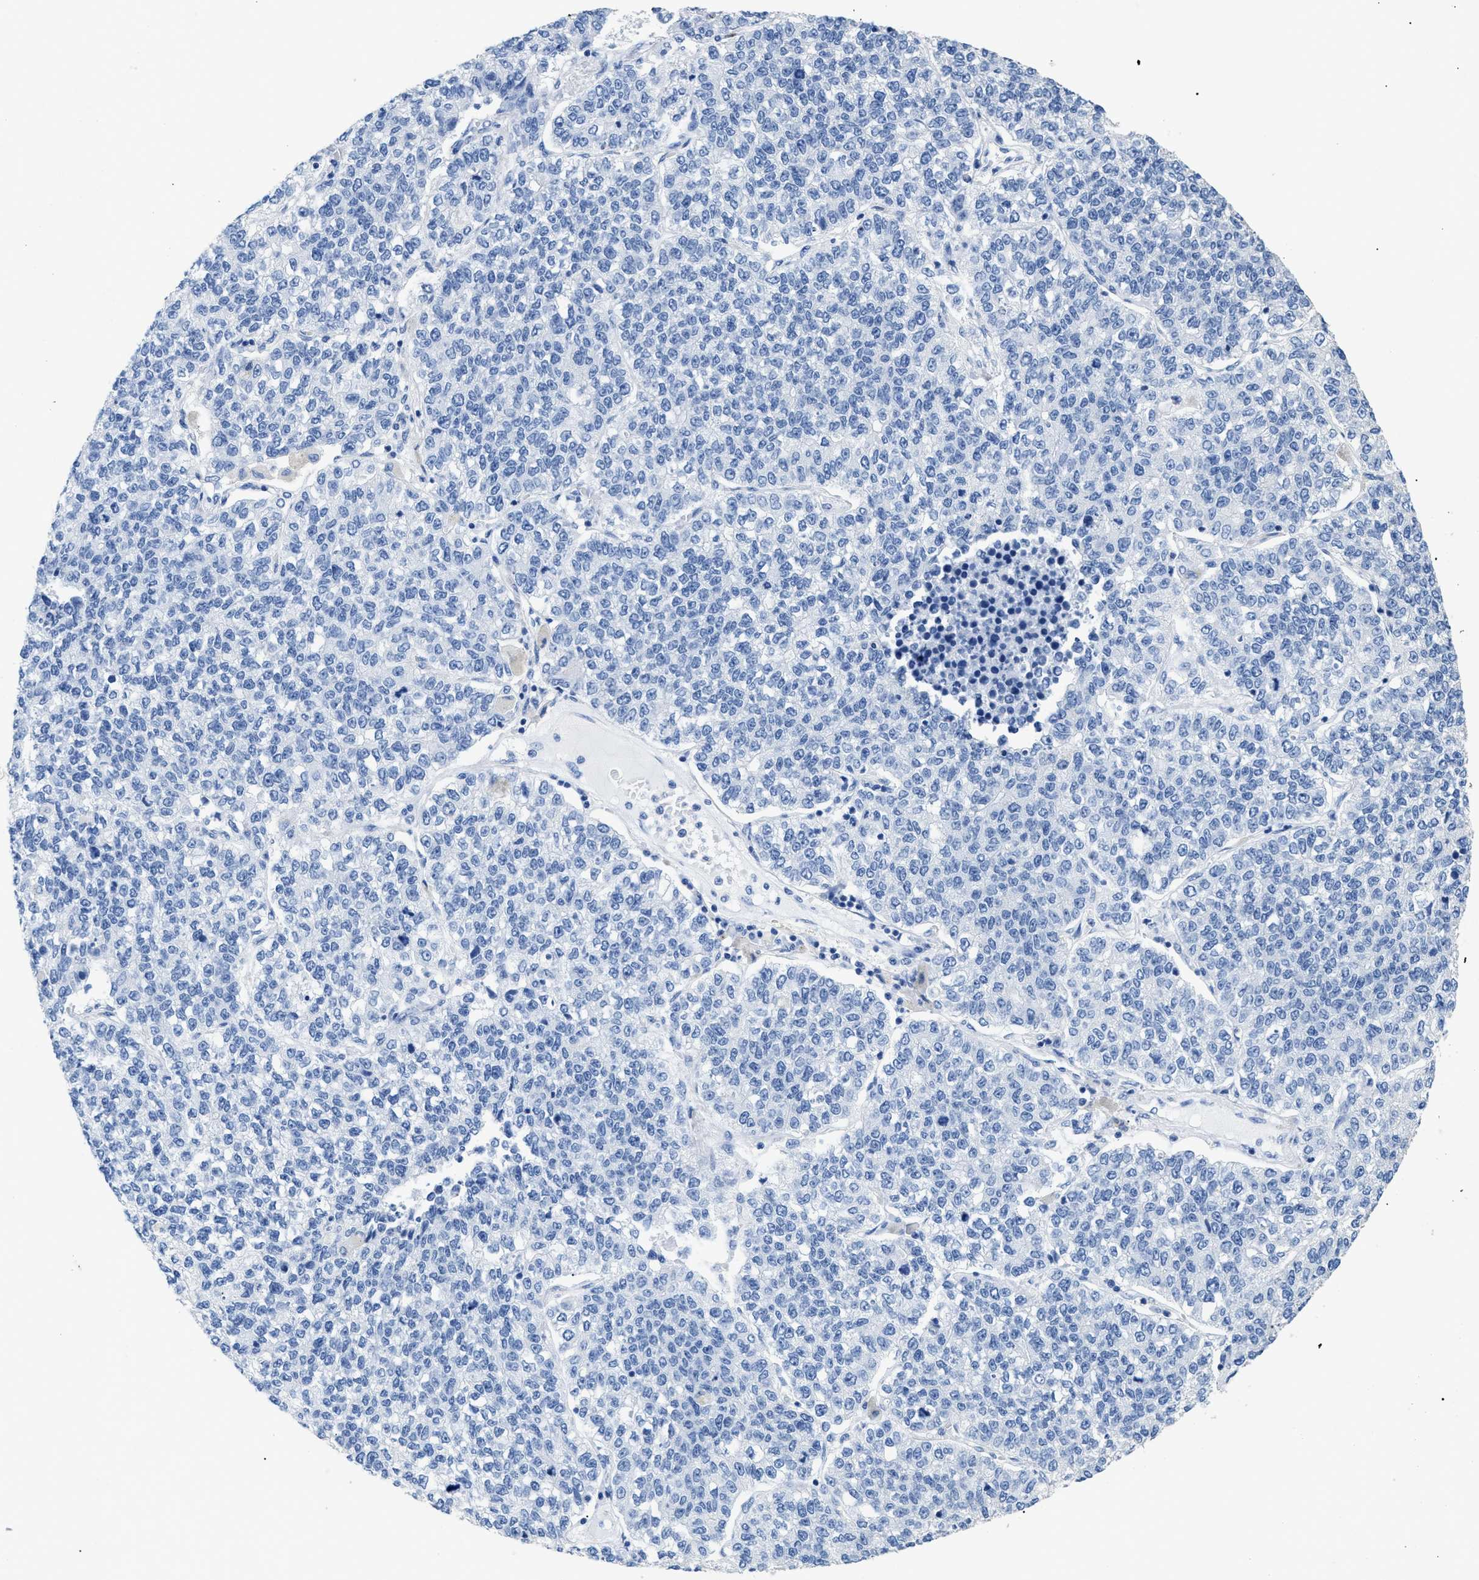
{"staining": {"intensity": "negative", "quantity": "none", "location": "none"}, "tissue": "lung cancer", "cell_type": "Tumor cells", "image_type": "cancer", "snomed": [{"axis": "morphology", "description": "Adenocarcinoma, NOS"}, {"axis": "topography", "description": "Lung"}], "caption": "Immunohistochemical staining of lung cancer reveals no significant staining in tumor cells. (DAB immunohistochemistry, high magnification).", "gene": "DLC1", "patient": {"sex": "male", "age": 49}}